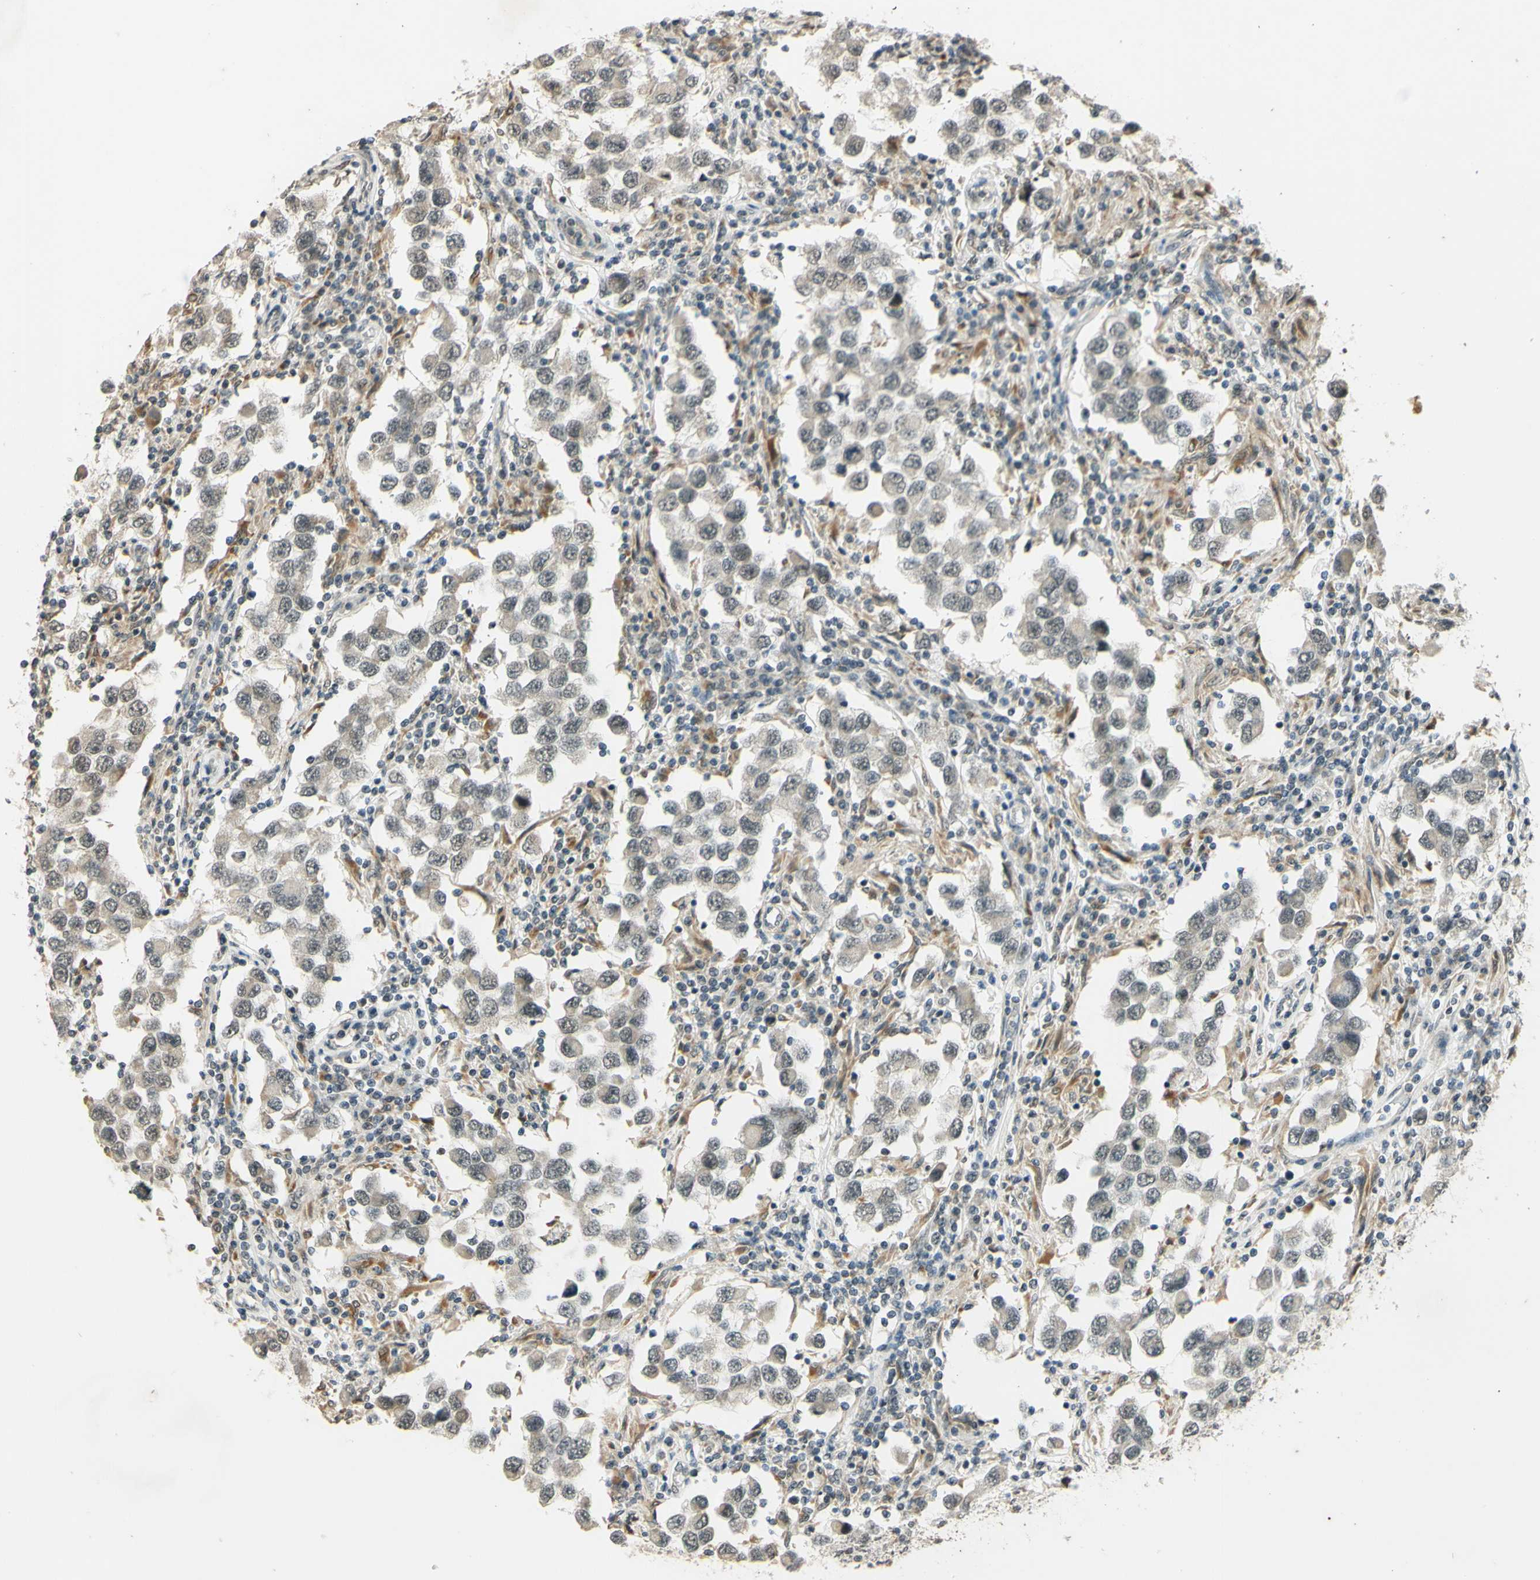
{"staining": {"intensity": "weak", "quantity": "25%-75%", "location": "nuclear"}, "tissue": "testis cancer", "cell_type": "Tumor cells", "image_type": "cancer", "snomed": [{"axis": "morphology", "description": "Carcinoma, Embryonal, NOS"}, {"axis": "topography", "description": "Testis"}], "caption": "Embryonal carcinoma (testis) stained for a protein shows weak nuclear positivity in tumor cells.", "gene": "SMARCB1", "patient": {"sex": "male", "age": 21}}